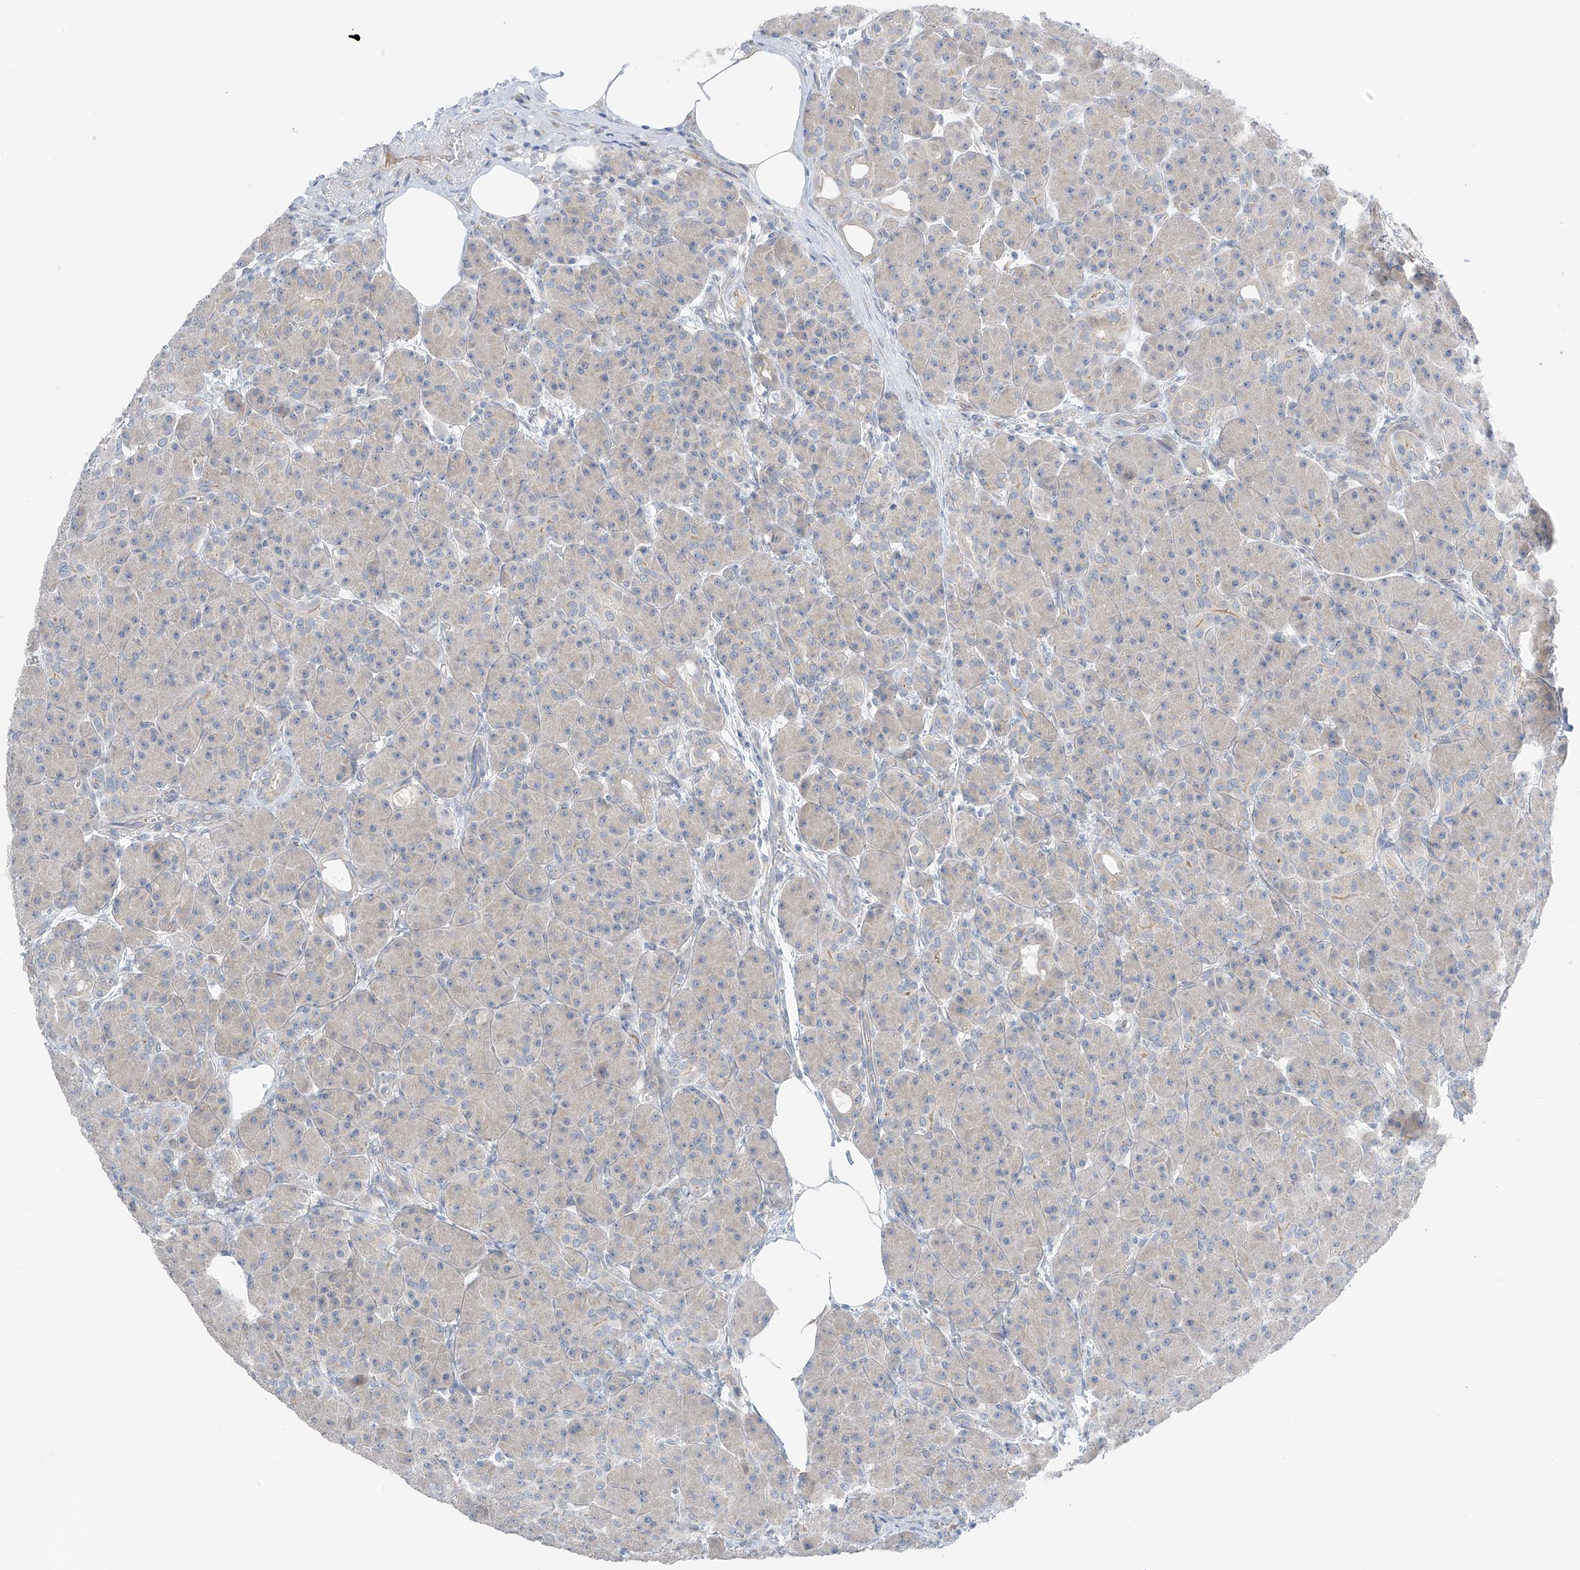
{"staining": {"intensity": "weak", "quantity": "25%-75%", "location": "cytoplasmic/membranous"}, "tissue": "pancreas", "cell_type": "Exocrine glandular cells", "image_type": "normal", "snomed": [{"axis": "morphology", "description": "Normal tissue, NOS"}, {"axis": "topography", "description": "Pancreas"}], "caption": "Protein staining of unremarkable pancreas demonstrates weak cytoplasmic/membranous staining in approximately 25%-75% of exocrine glandular cells. The staining was performed using DAB to visualize the protein expression in brown, while the nuclei were stained in blue with hematoxylin (Magnification: 20x).", "gene": "NALCN", "patient": {"sex": "male", "age": 63}}